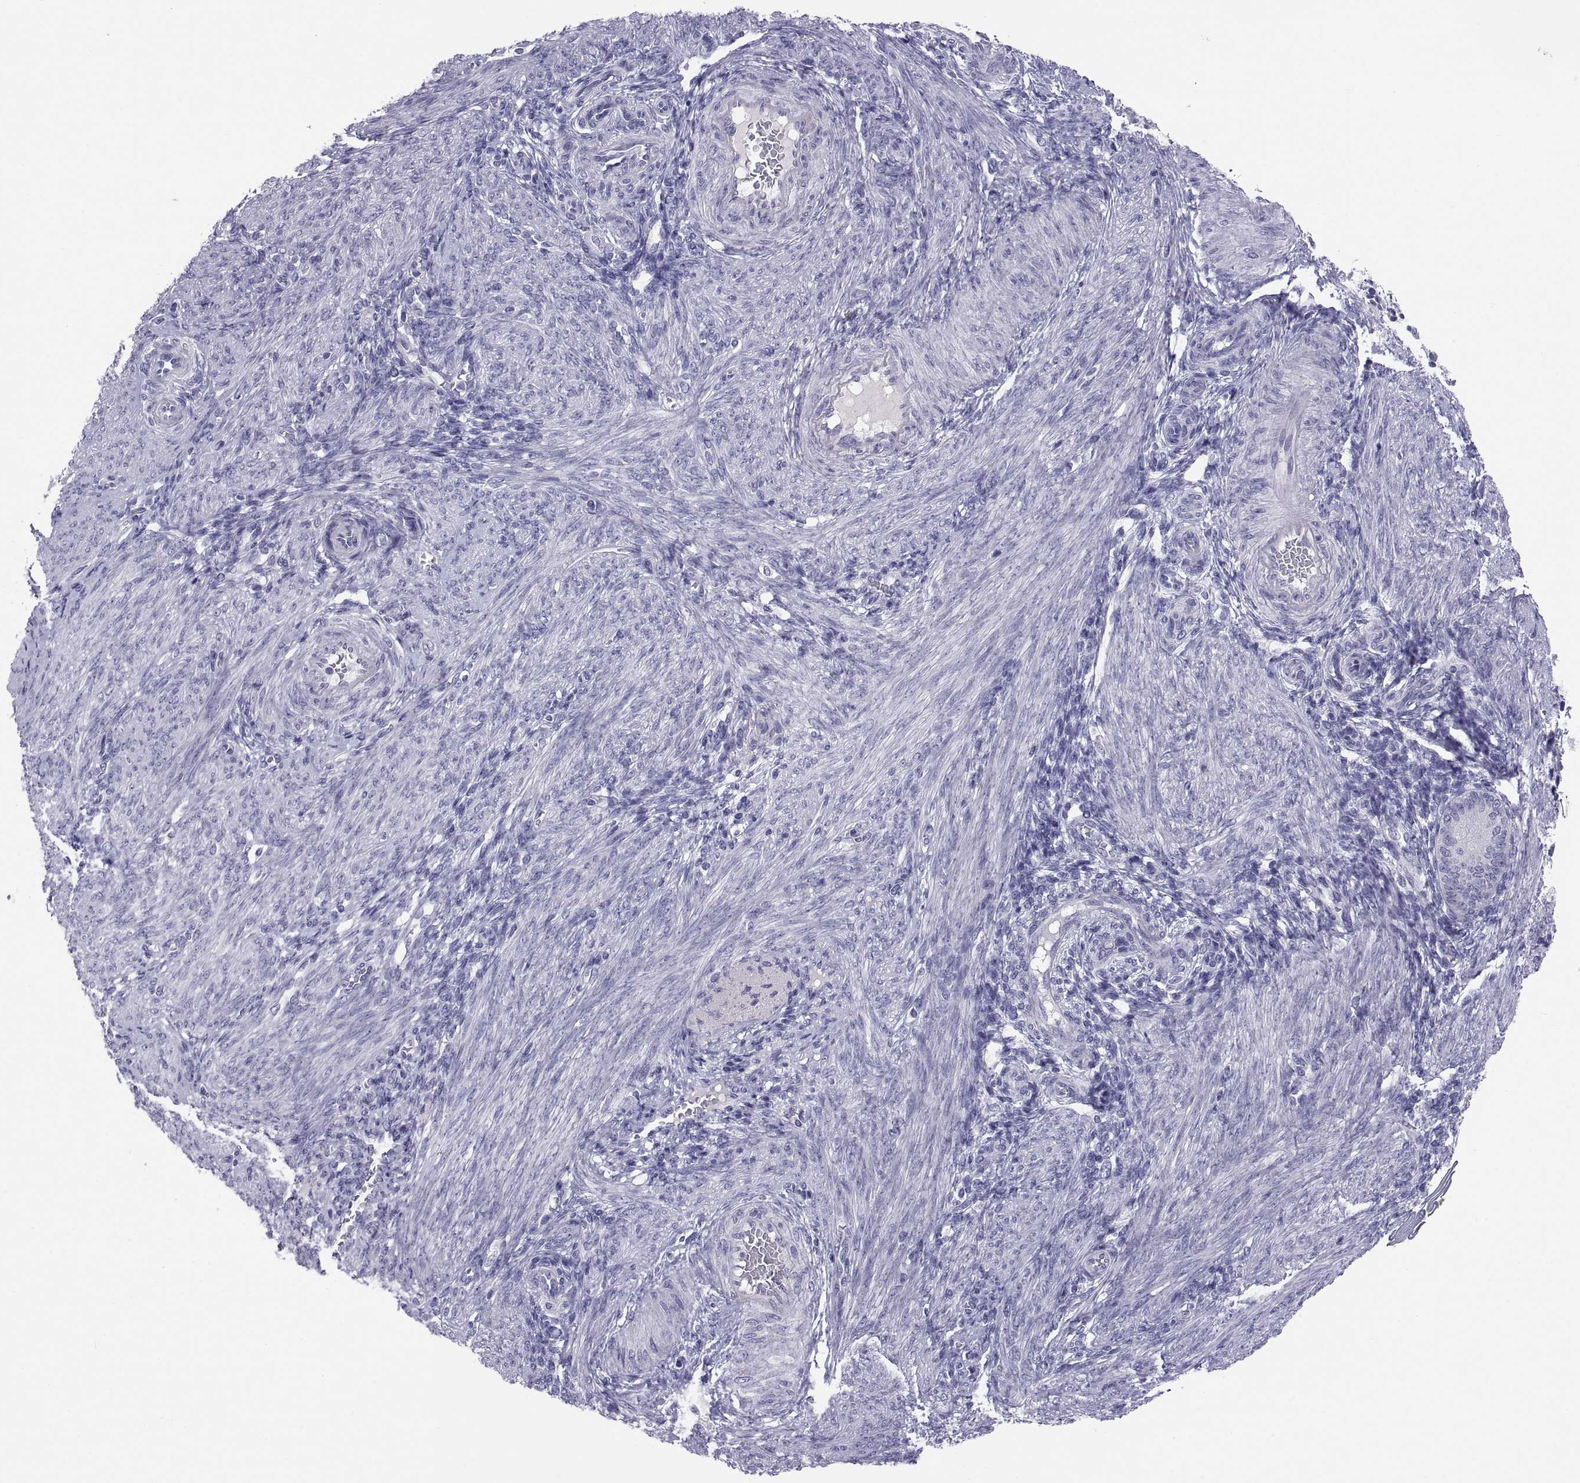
{"staining": {"intensity": "negative", "quantity": "none", "location": "none"}, "tissue": "endometrium", "cell_type": "Cells in endometrial stroma", "image_type": "normal", "snomed": [{"axis": "morphology", "description": "Normal tissue, NOS"}, {"axis": "topography", "description": "Endometrium"}], "caption": "Photomicrograph shows no protein positivity in cells in endometrial stroma of benign endometrium.", "gene": "TEX13A", "patient": {"sex": "female", "age": 39}}